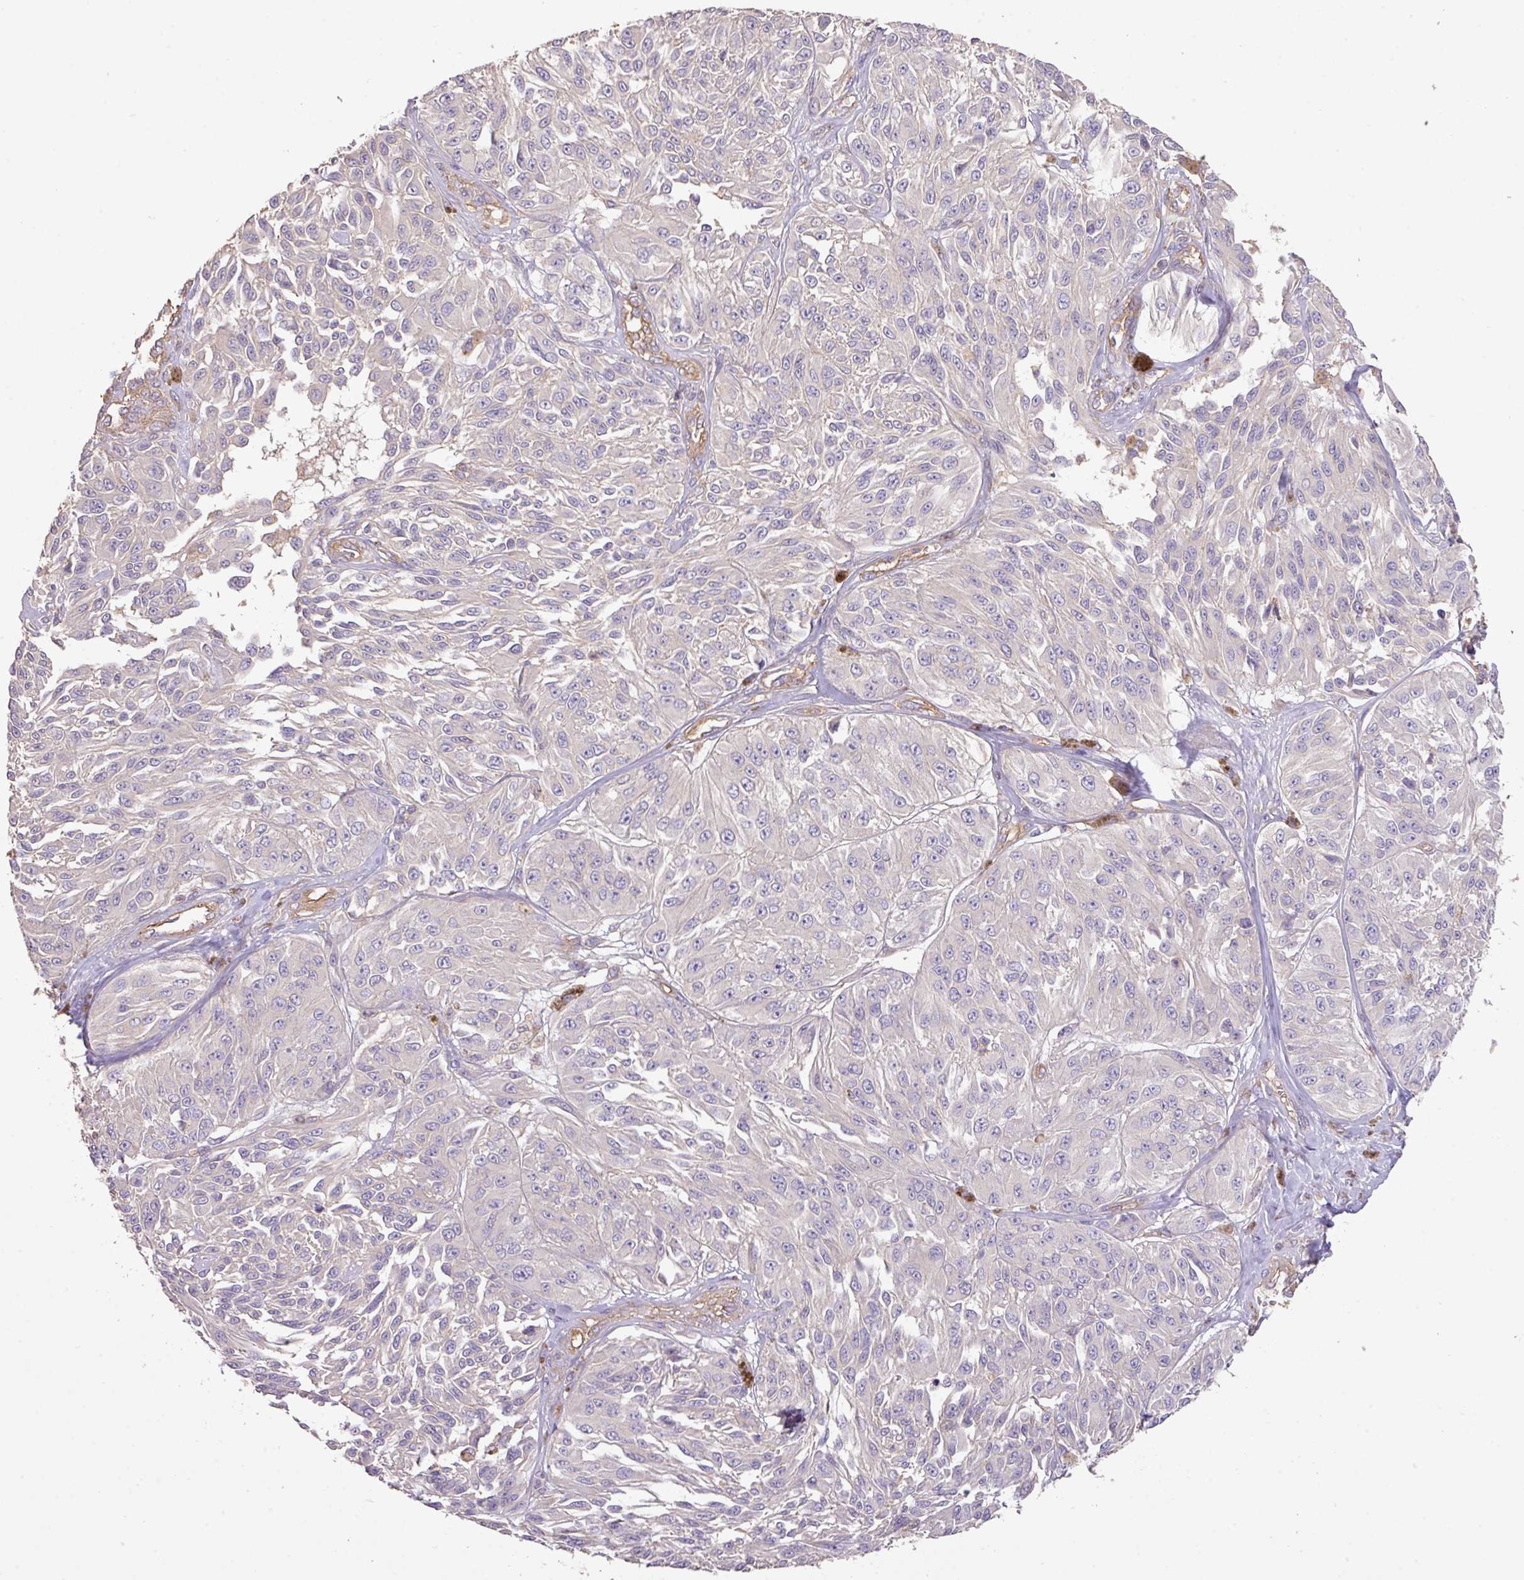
{"staining": {"intensity": "negative", "quantity": "none", "location": "none"}, "tissue": "melanoma", "cell_type": "Tumor cells", "image_type": "cancer", "snomed": [{"axis": "morphology", "description": "Malignant melanoma, NOS"}, {"axis": "topography", "description": "Skin"}], "caption": "High magnification brightfield microscopy of melanoma stained with DAB (brown) and counterstained with hematoxylin (blue): tumor cells show no significant expression.", "gene": "CALML4", "patient": {"sex": "male", "age": 94}}